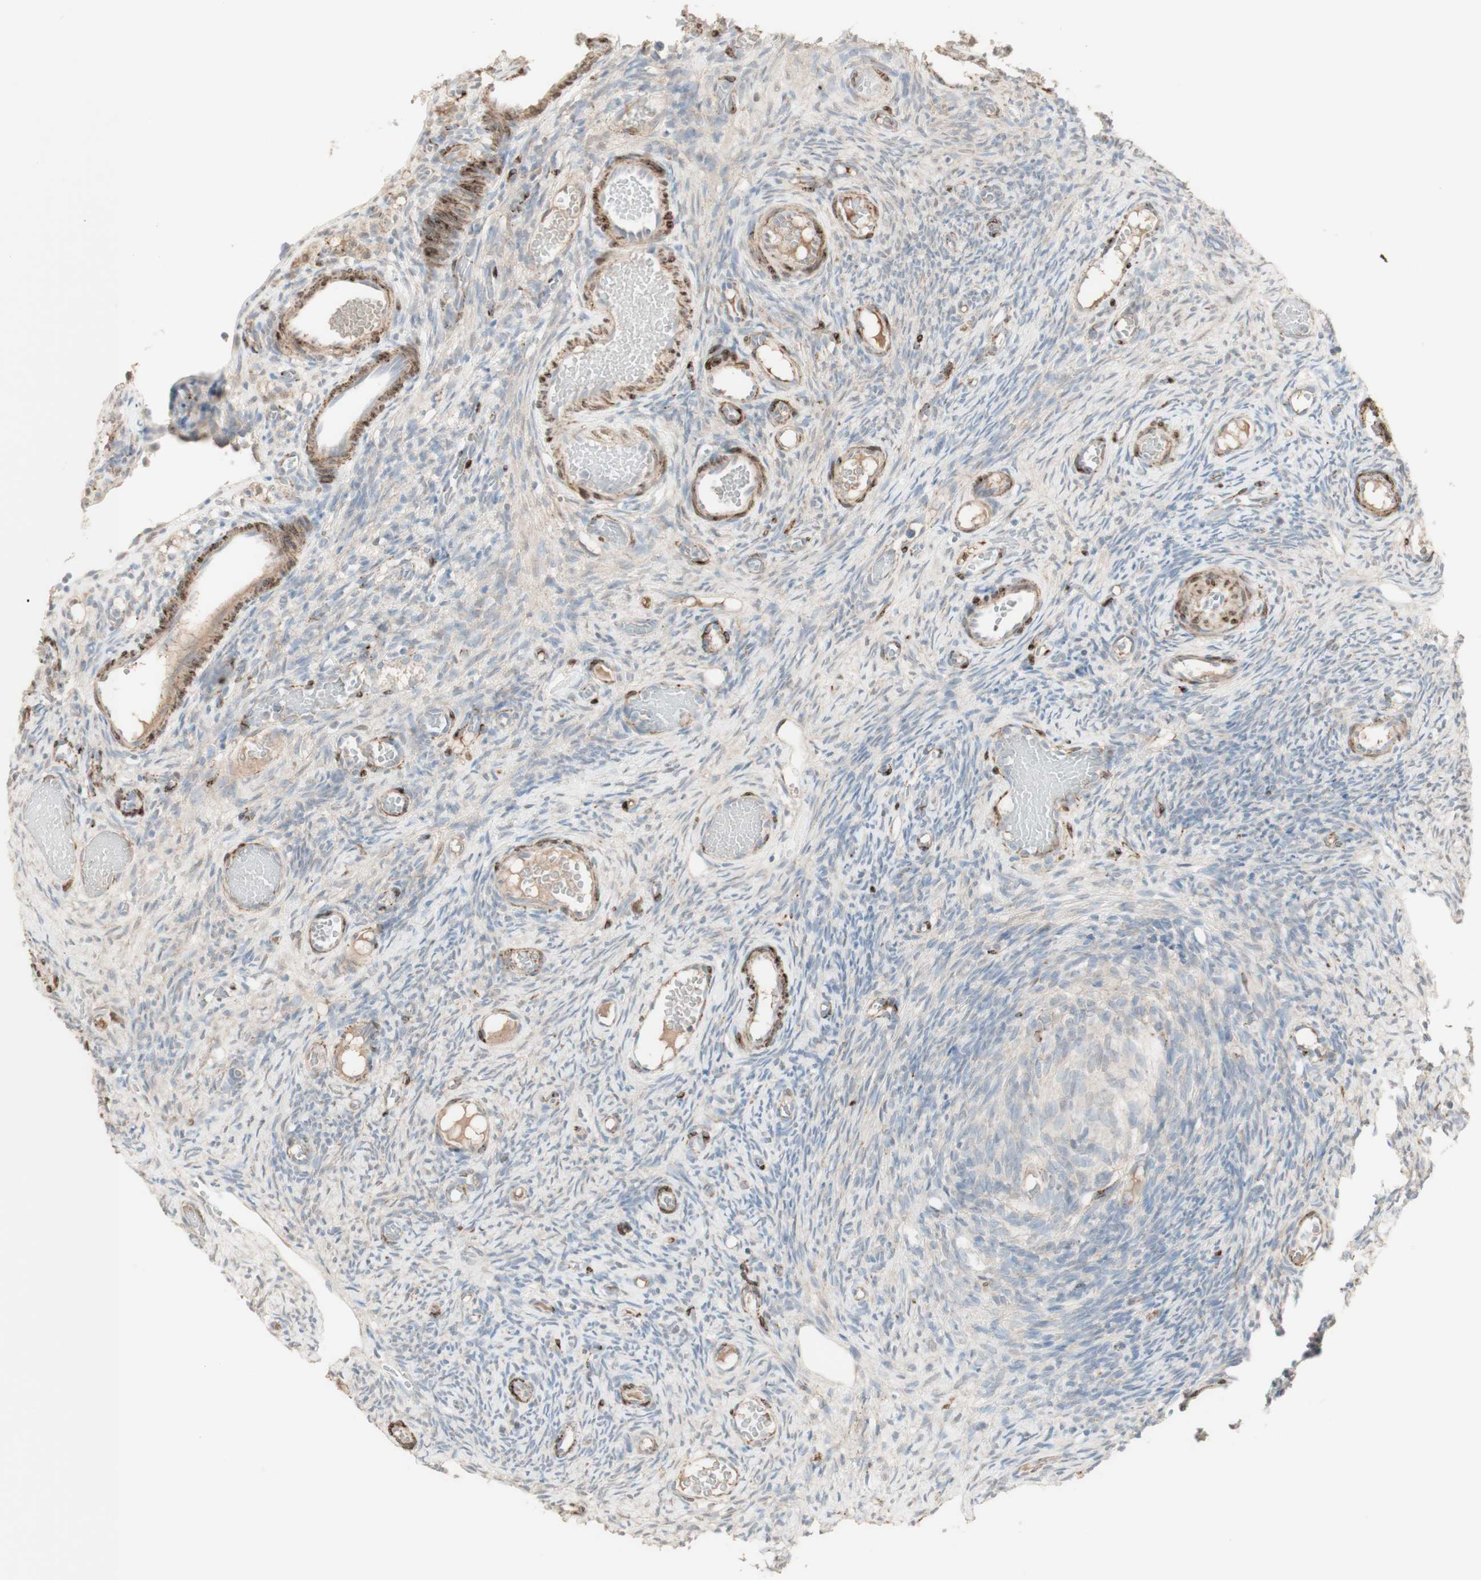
{"staining": {"intensity": "negative", "quantity": "none", "location": "none"}, "tissue": "ovary", "cell_type": "Follicle cells", "image_type": "normal", "snomed": [{"axis": "morphology", "description": "Normal tissue, NOS"}, {"axis": "topography", "description": "Ovary"}], "caption": "The image displays no significant staining in follicle cells of ovary.", "gene": "MUC3A", "patient": {"sex": "female", "age": 35}}